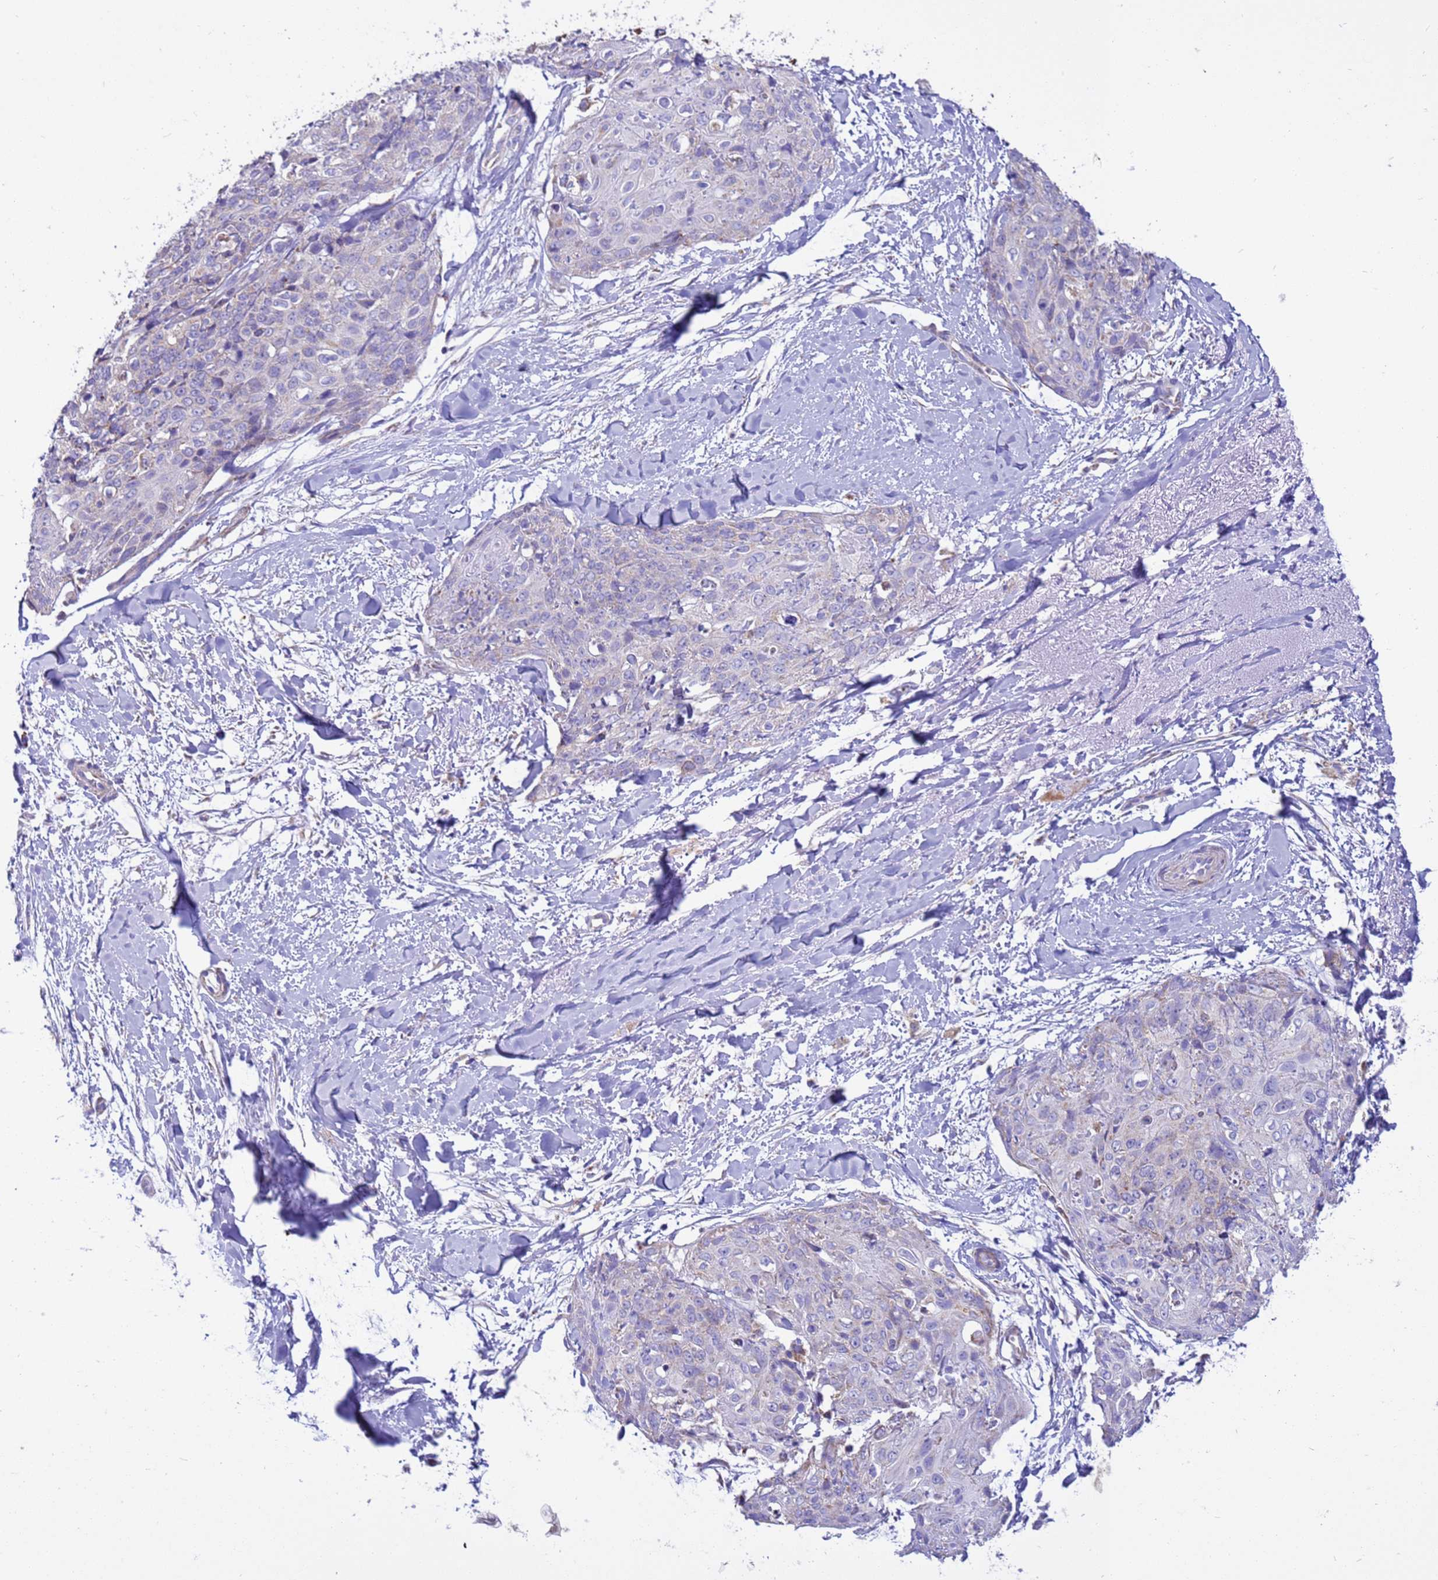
{"staining": {"intensity": "negative", "quantity": "none", "location": "none"}, "tissue": "skin cancer", "cell_type": "Tumor cells", "image_type": "cancer", "snomed": [{"axis": "morphology", "description": "Squamous cell carcinoma, NOS"}, {"axis": "topography", "description": "Skin"}, {"axis": "topography", "description": "Vulva"}], "caption": "The micrograph exhibits no significant expression in tumor cells of skin squamous cell carcinoma.", "gene": "RNF165", "patient": {"sex": "female", "age": 85}}